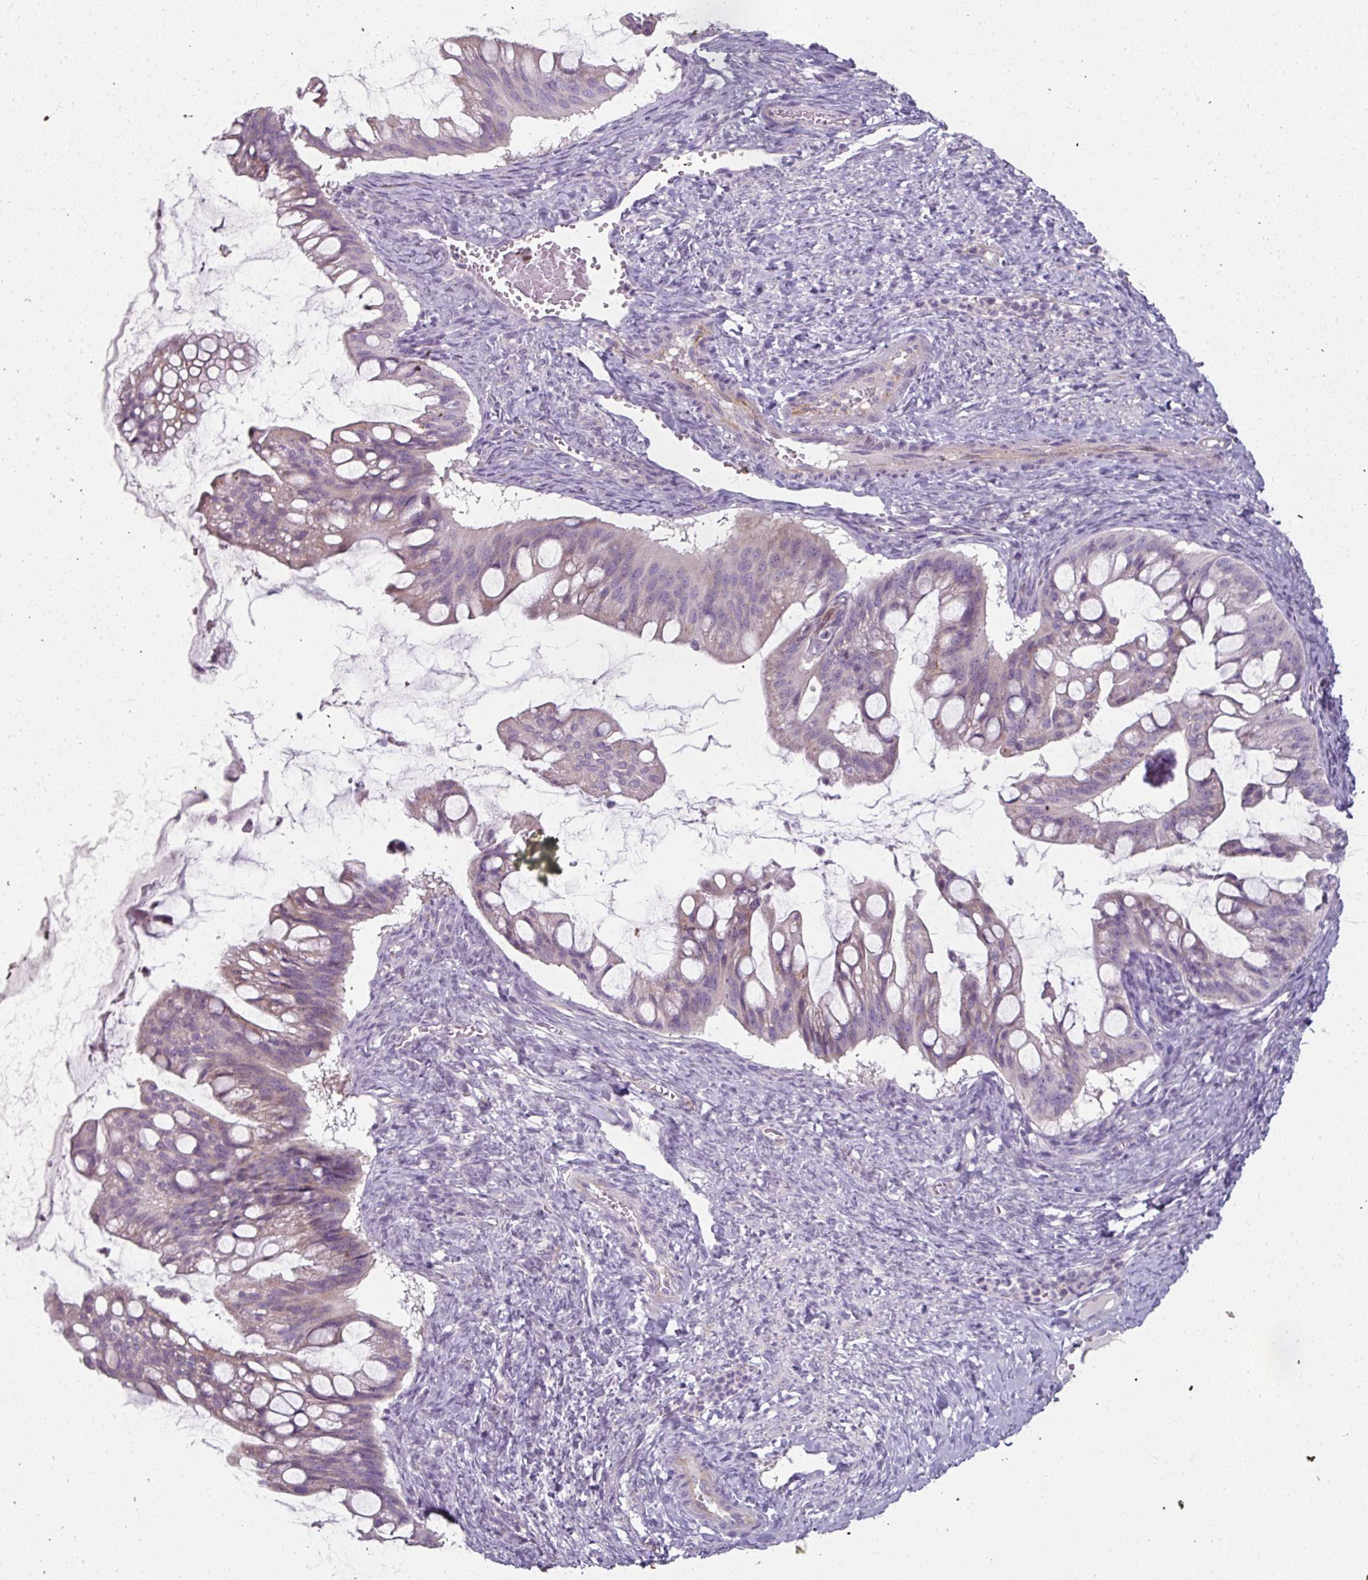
{"staining": {"intensity": "weak", "quantity": "<25%", "location": "cytoplasmic/membranous"}, "tissue": "ovarian cancer", "cell_type": "Tumor cells", "image_type": "cancer", "snomed": [{"axis": "morphology", "description": "Cystadenocarcinoma, mucinous, NOS"}, {"axis": "topography", "description": "Ovary"}], "caption": "Immunohistochemistry photomicrograph of neoplastic tissue: human ovarian cancer stained with DAB displays no significant protein expression in tumor cells.", "gene": "FHAD1", "patient": {"sex": "female", "age": 73}}